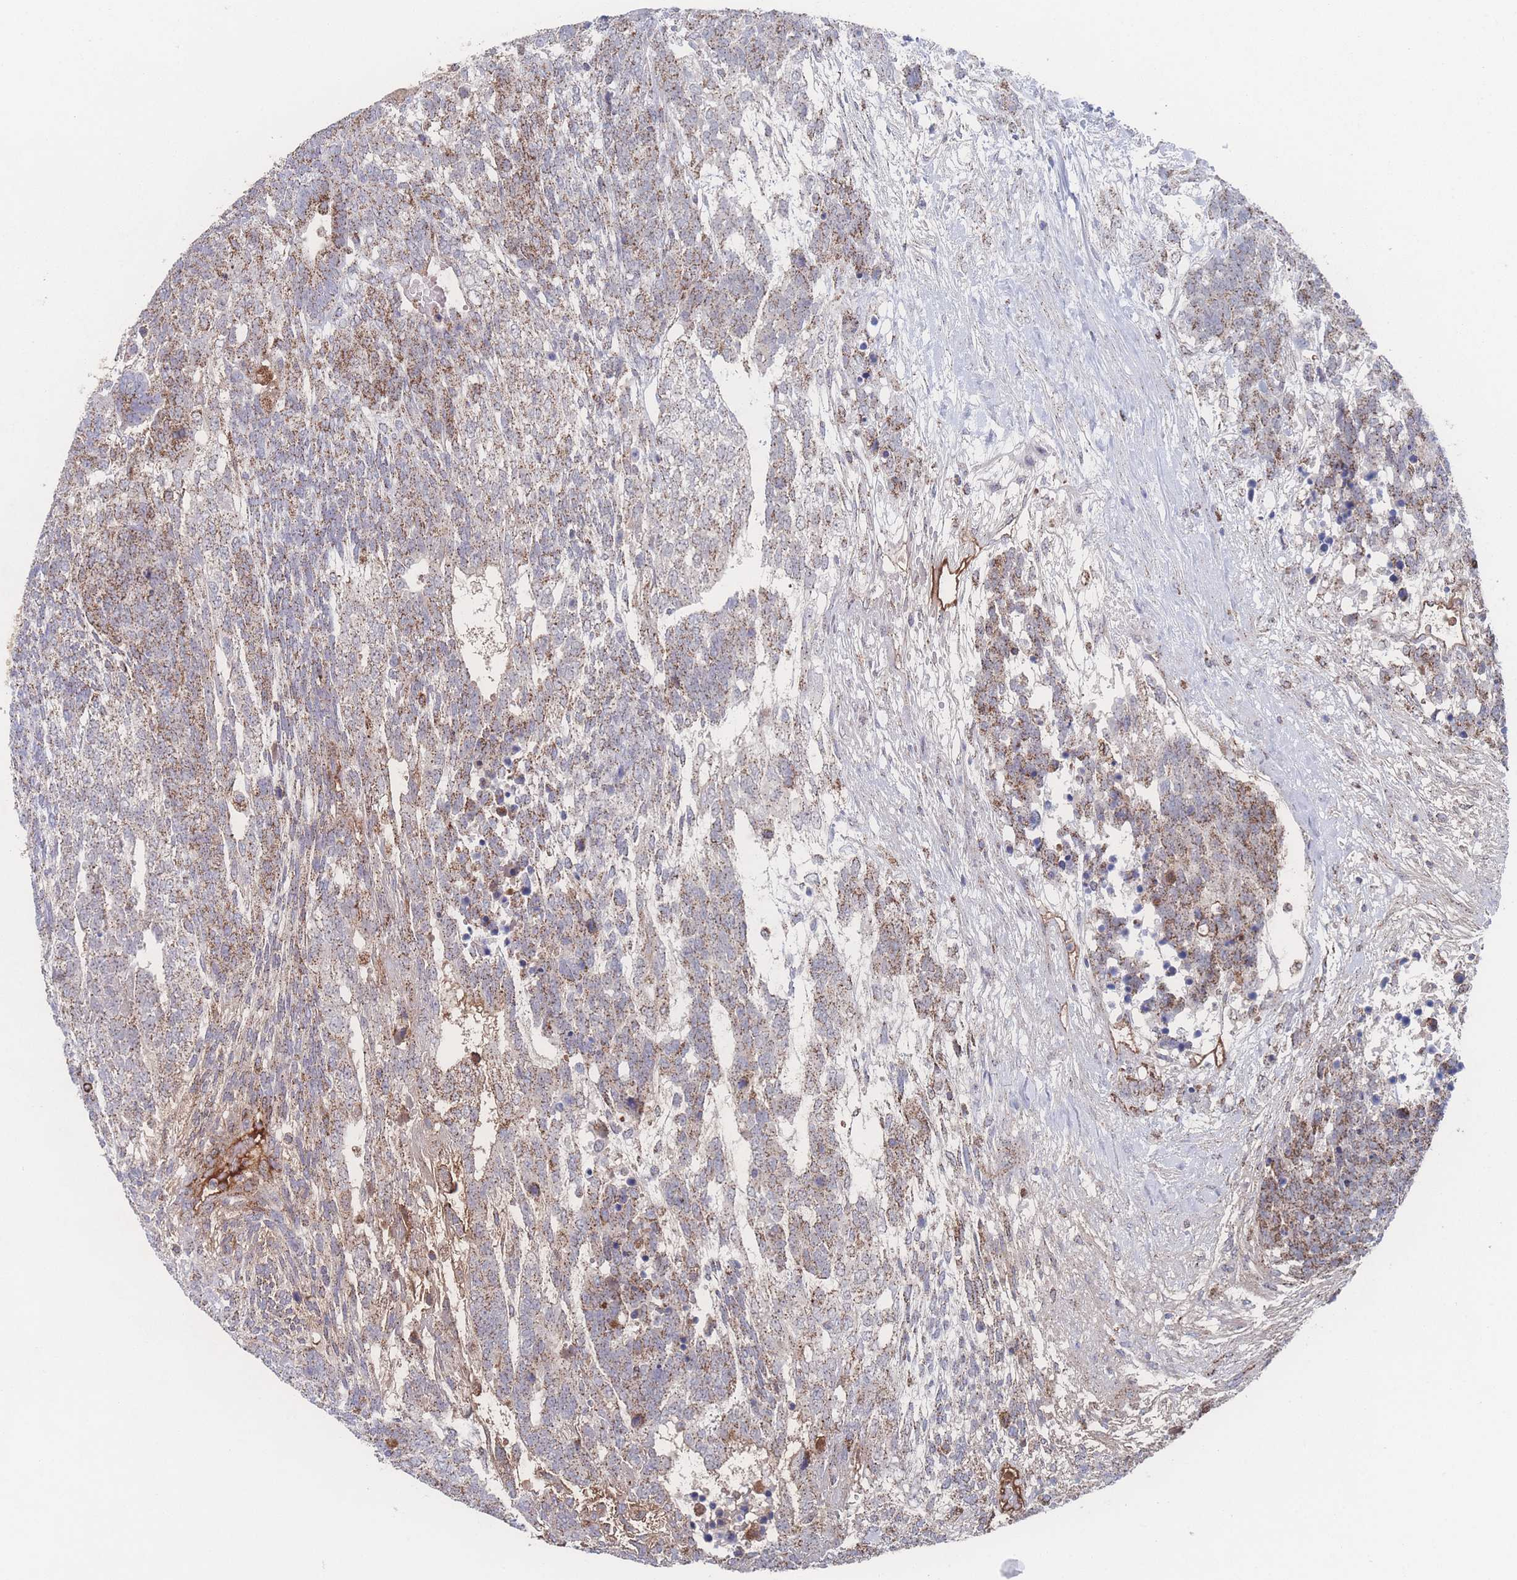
{"staining": {"intensity": "moderate", "quantity": "25%-75%", "location": "cytoplasmic/membranous"}, "tissue": "testis cancer", "cell_type": "Tumor cells", "image_type": "cancer", "snomed": [{"axis": "morphology", "description": "Carcinoma, Embryonal, NOS"}, {"axis": "topography", "description": "Testis"}], "caption": "Testis embryonal carcinoma stained for a protein displays moderate cytoplasmic/membranous positivity in tumor cells.", "gene": "PEX14", "patient": {"sex": "male", "age": 23}}